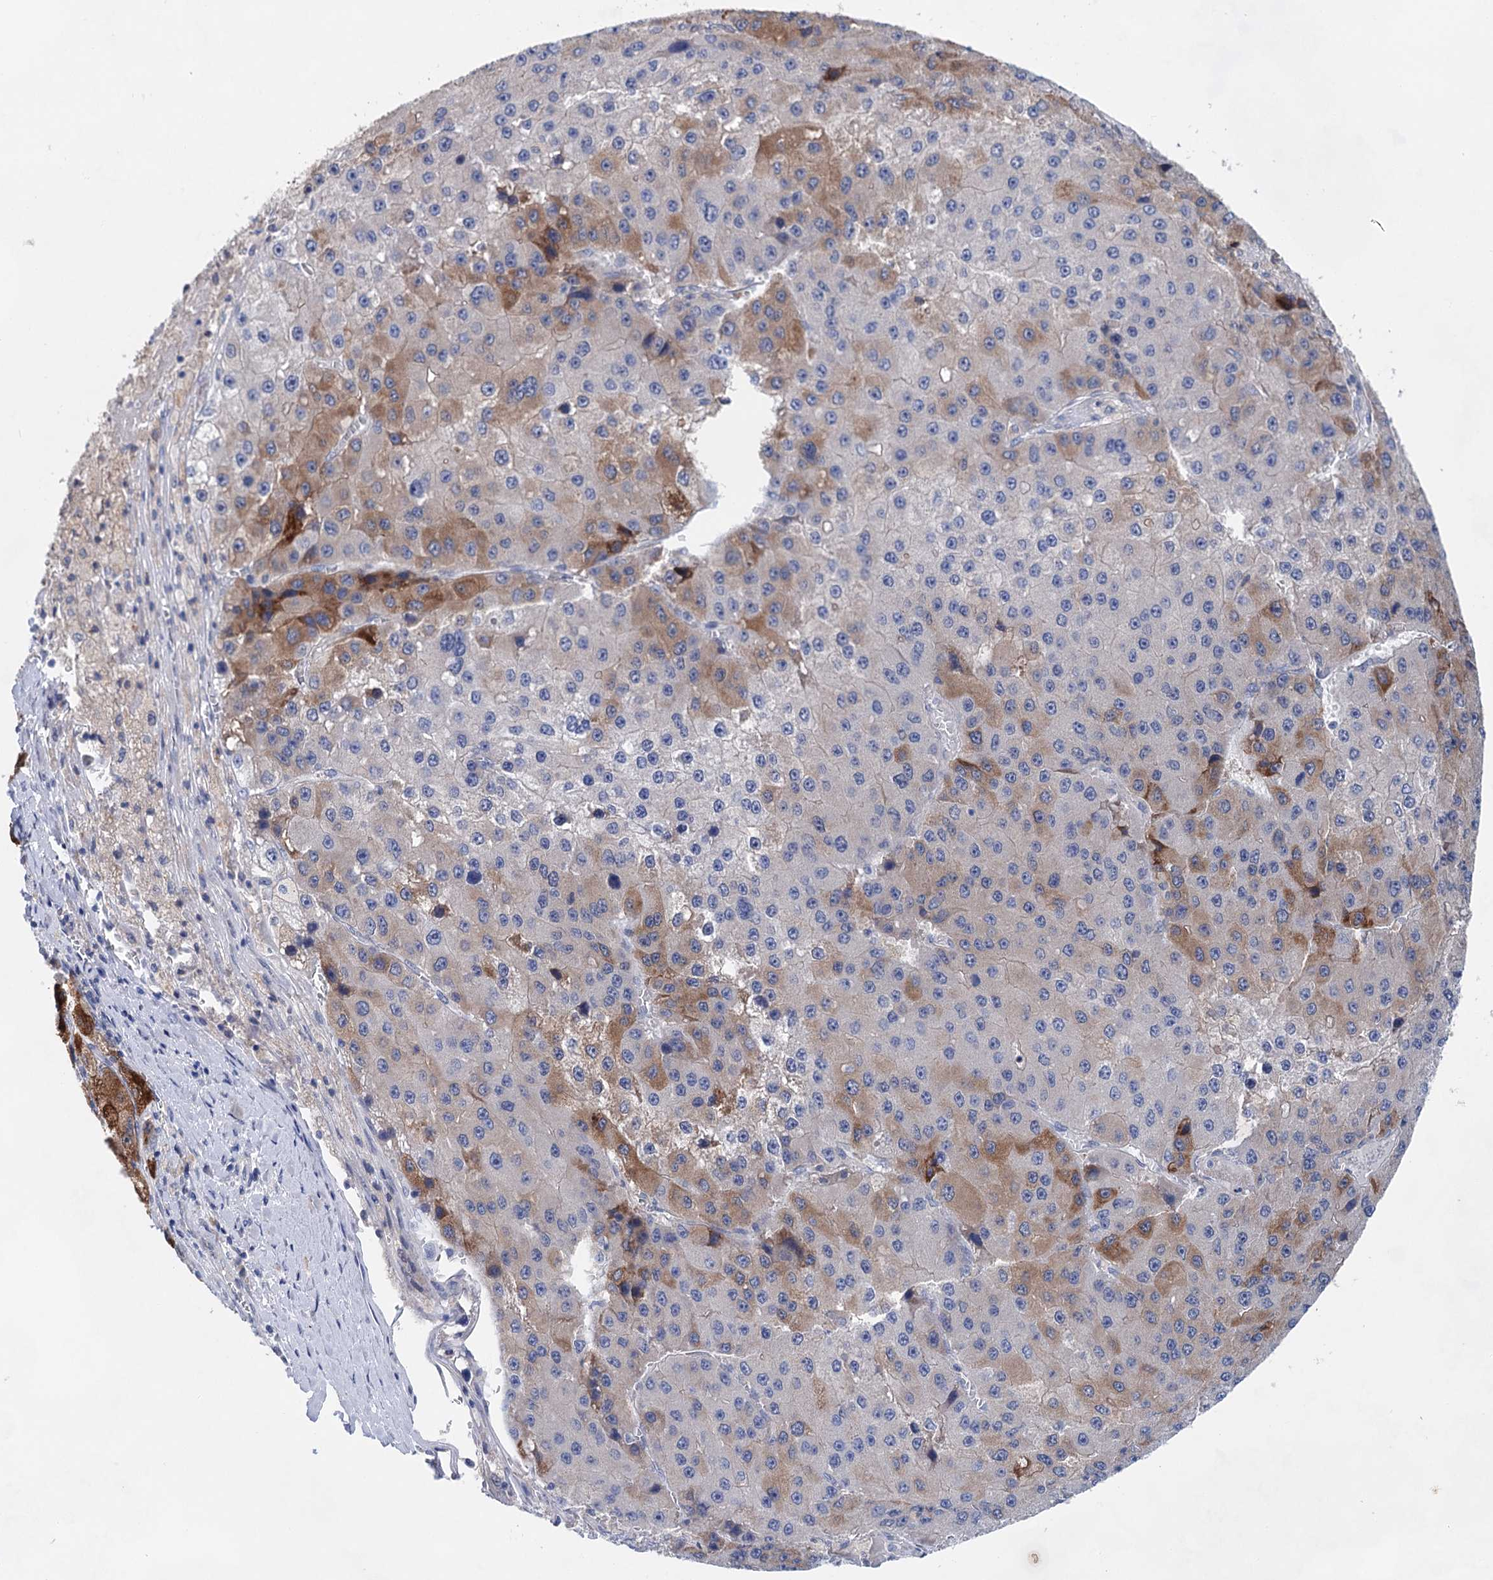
{"staining": {"intensity": "moderate", "quantity": "25%-75%", "location": "cytoplasmic/membranous"}, "tissue": "liver cancer", "cell_type": "Tumor cells", "image_type": "cancer", "snomed": [{"axis": "morphology", "description": "Carcinoma, Hepatocellular, NOS"}, {"axis": "topography", "description": "Liver"}], "caption": "Moderate cytoplasmic/membranous staining for a protein is appreciated in about 25%-75% of tumor cells of liver cancer using immunohistochemistry.", "gene": "MORN3", "patient": {"sex": "female", "age": 73}}